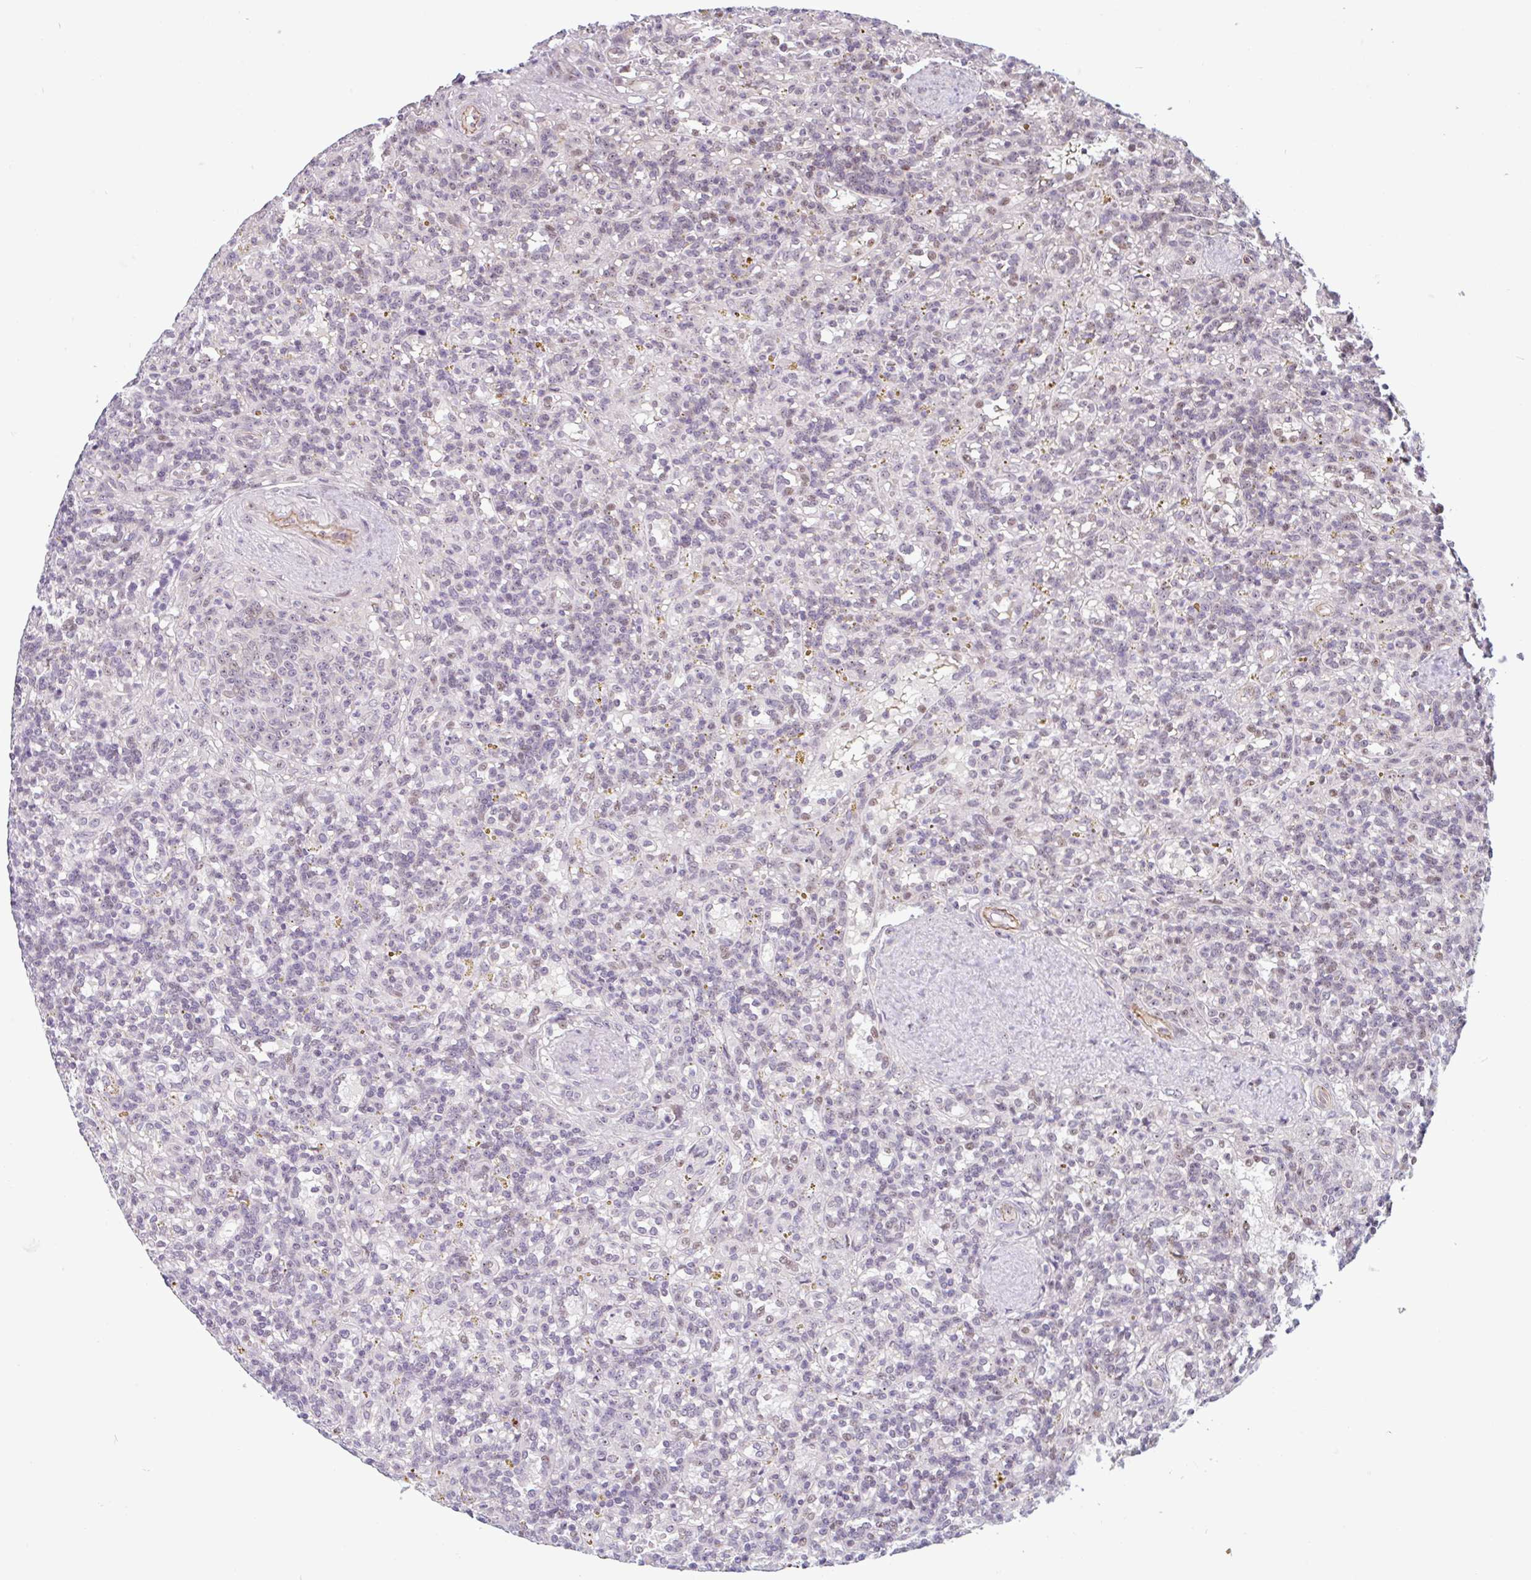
{"staining": {"intensity": "negative", "quantity": "none", "location": "none"}, "tissue": "lymphoma", "cell_type": "Tumor cells", "image_type": "cancer", "snomed": [{"axis": "morphology", "description": "Malignant lymphoma, non-Hodgkin's type, Low grade"}, {"axis": "topography", "description": "Spleen"}], "caption": "Immunohistochemistry (IHC) of human lymphoma demonstrates no staining in tumor cells.", "gene": "ZNF689", "patient": {"sex": "male", "age": 67}}